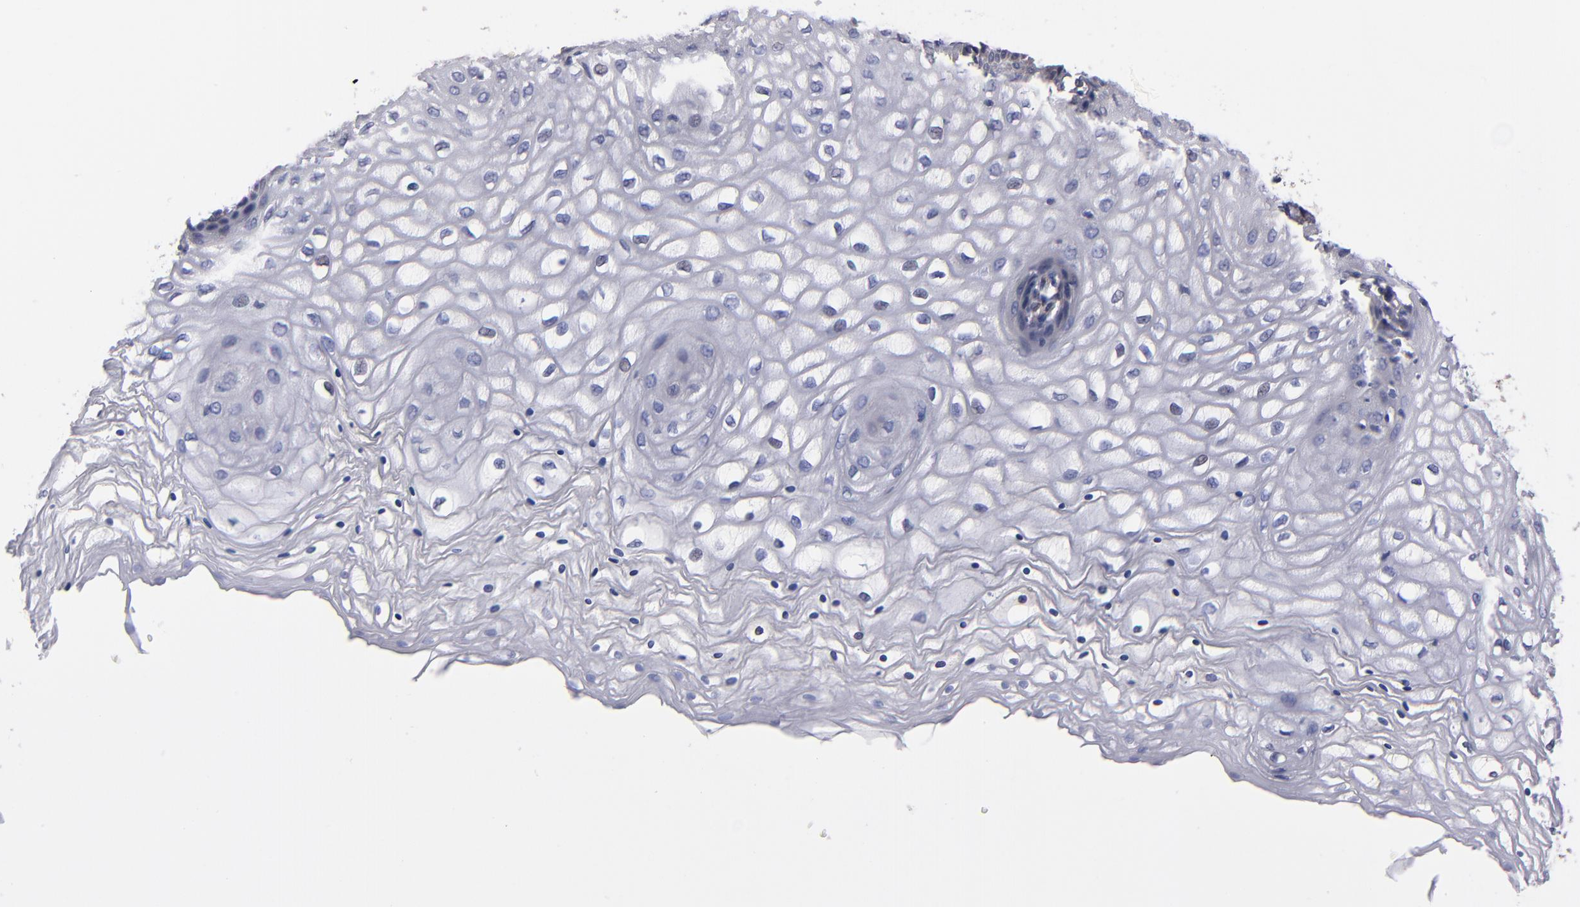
{"staining": {"intensity": "weak", "quantity": "<25%", "location": "cytoplasmic/membranous"}, "tissue": "vagina", "cell_type": "Squamous epithelial cells", "image_type": "normal", "snomed": [{"axis": "morphology", "description": "Normal tissue, NOS"}, {"axis": "topography", "description": "Vagina"}], "caption": "A high-resolution image shows immunohistochemistry (IHC) staining of normal vagina, which demonstrates no significant positivity in squamous epithelial cells.", "gene": "GMFB", "patient": {"sex": "female", "age": 34}}